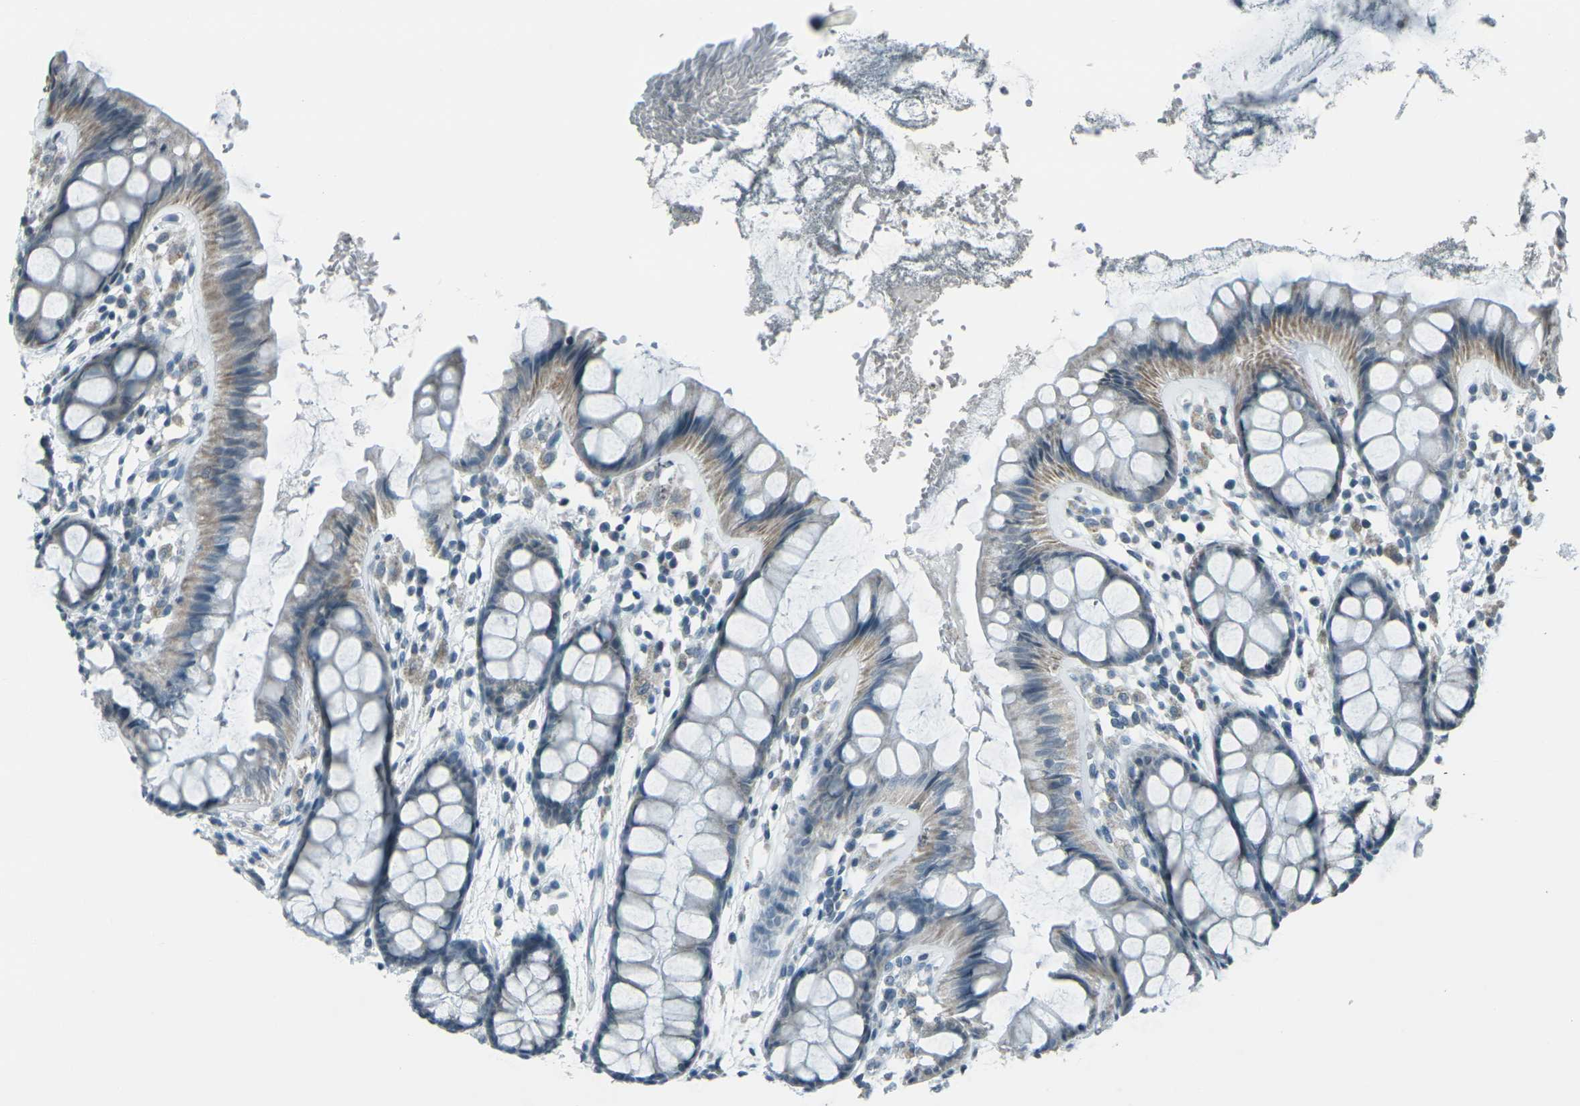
{"staining": {"intensity": "weak", "quantity": ">75%", "location": "cytoplasmic/membranous"}, "tissue": "rectum", "cell_type": "Glandular cells", "image_type": "normal", "snomed": [{"axis": "morphology", "description": "Normal tissue, NOS"}, {"axis": "topography", "description": "Rectum"}], "caption": "High-power microscopy captured an IHC image of normal rectum, revealing weak cytoplasmic/membranous positivity in about >75% of glandular cells.", "gene": "H2BC1", "patient": {"sex": "female", "age": 66}}